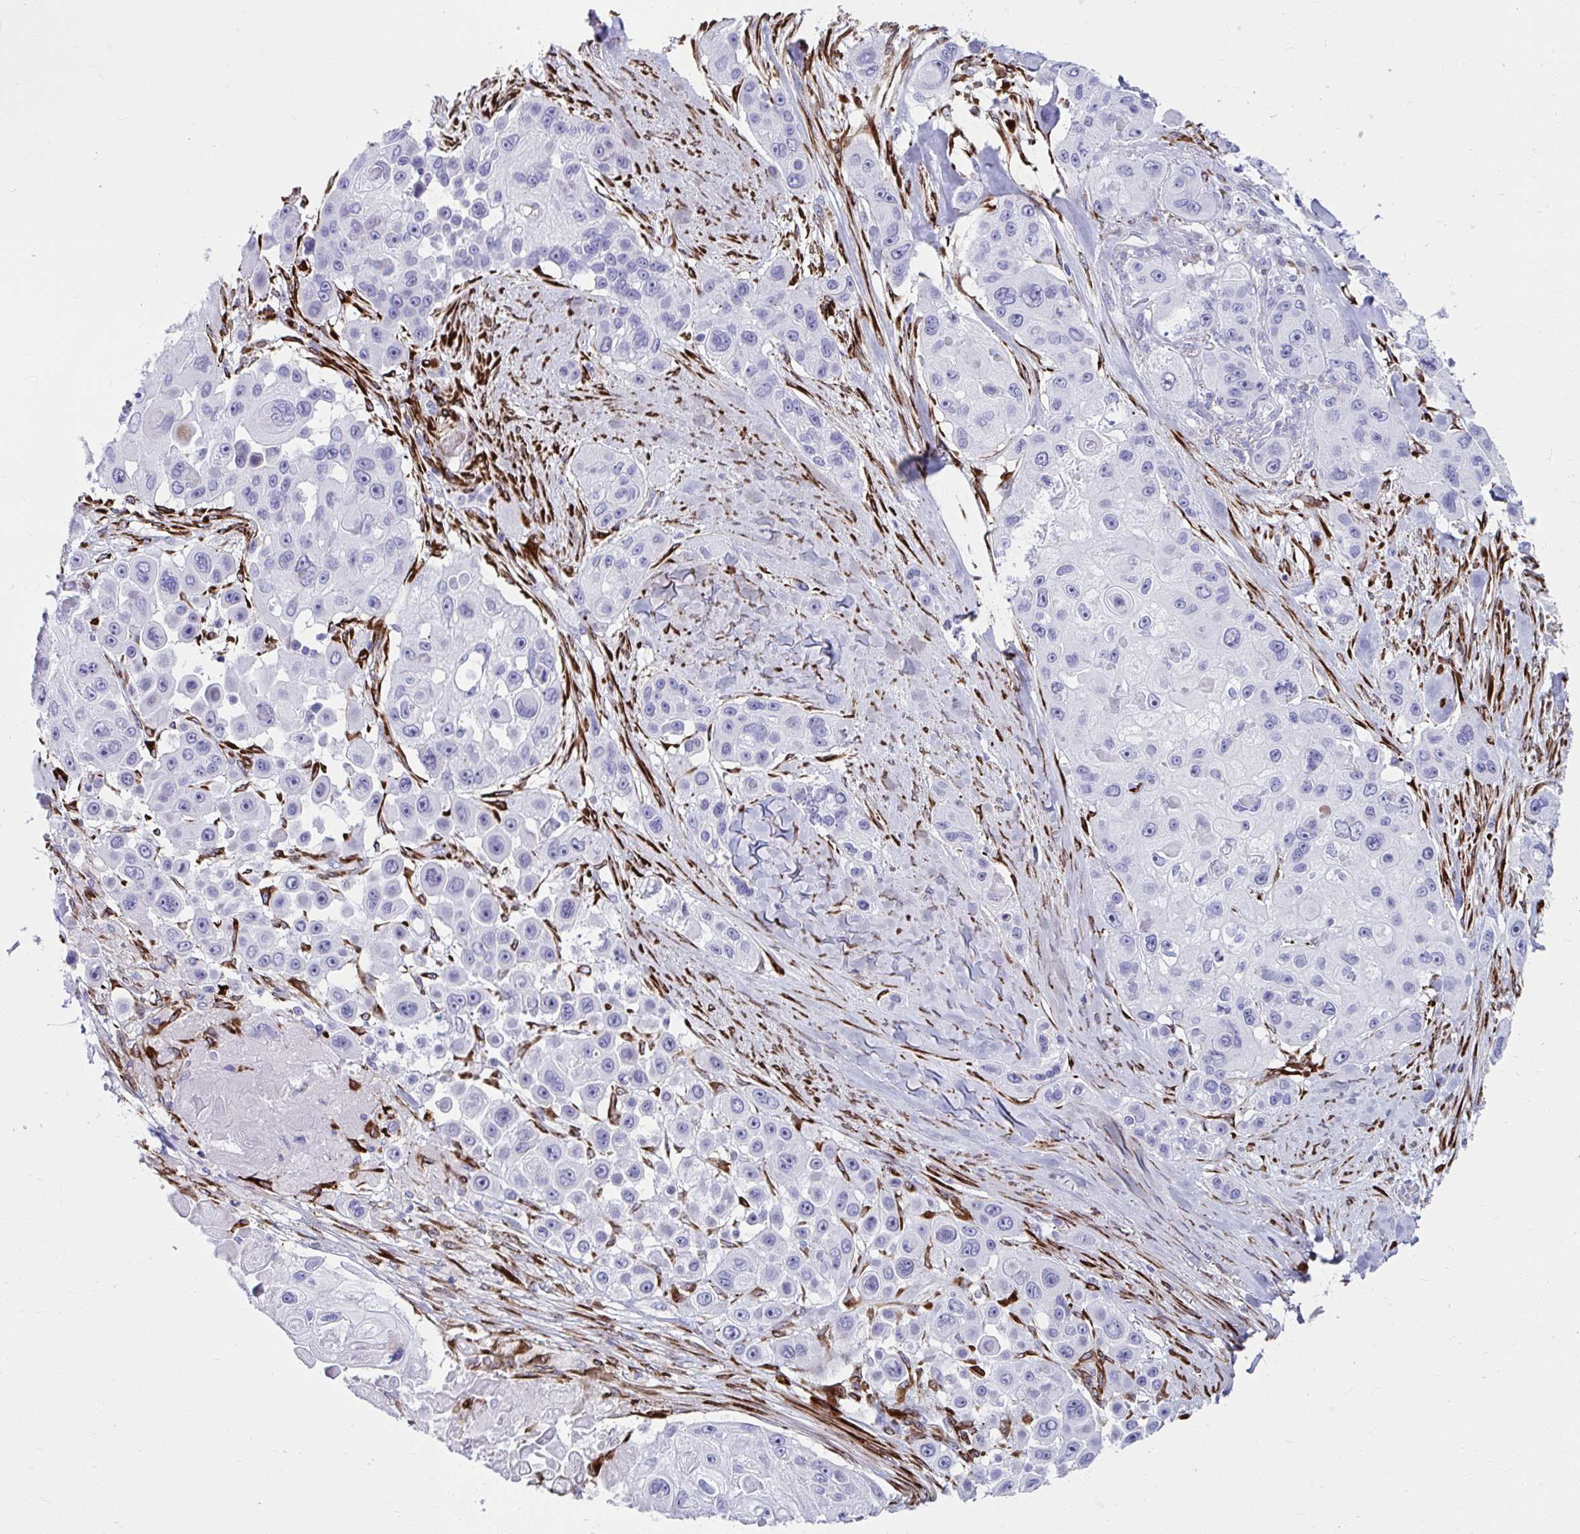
{"staining": {"intensity": "negative", "quantity": "none", "location": "none"}, "tissue": "skin cancer", "cell_type": "Tumor cells", "image_type": "cancer", "snomed": [{"axis": "morphology", "description": "Squamous cell carcinoma, NOS"}, {"axis": "topography", "description": "Skin"}], "caption": "The micrograph shows no significant positivity in tumor cells of squamous cell carcinoma (skin). The staining is performed using DAB brown chromogen with nuclei counter-stained in using hematoxylin.", "gene": "GRXCR2", "patient": {"sex": "male", "age": 67}}